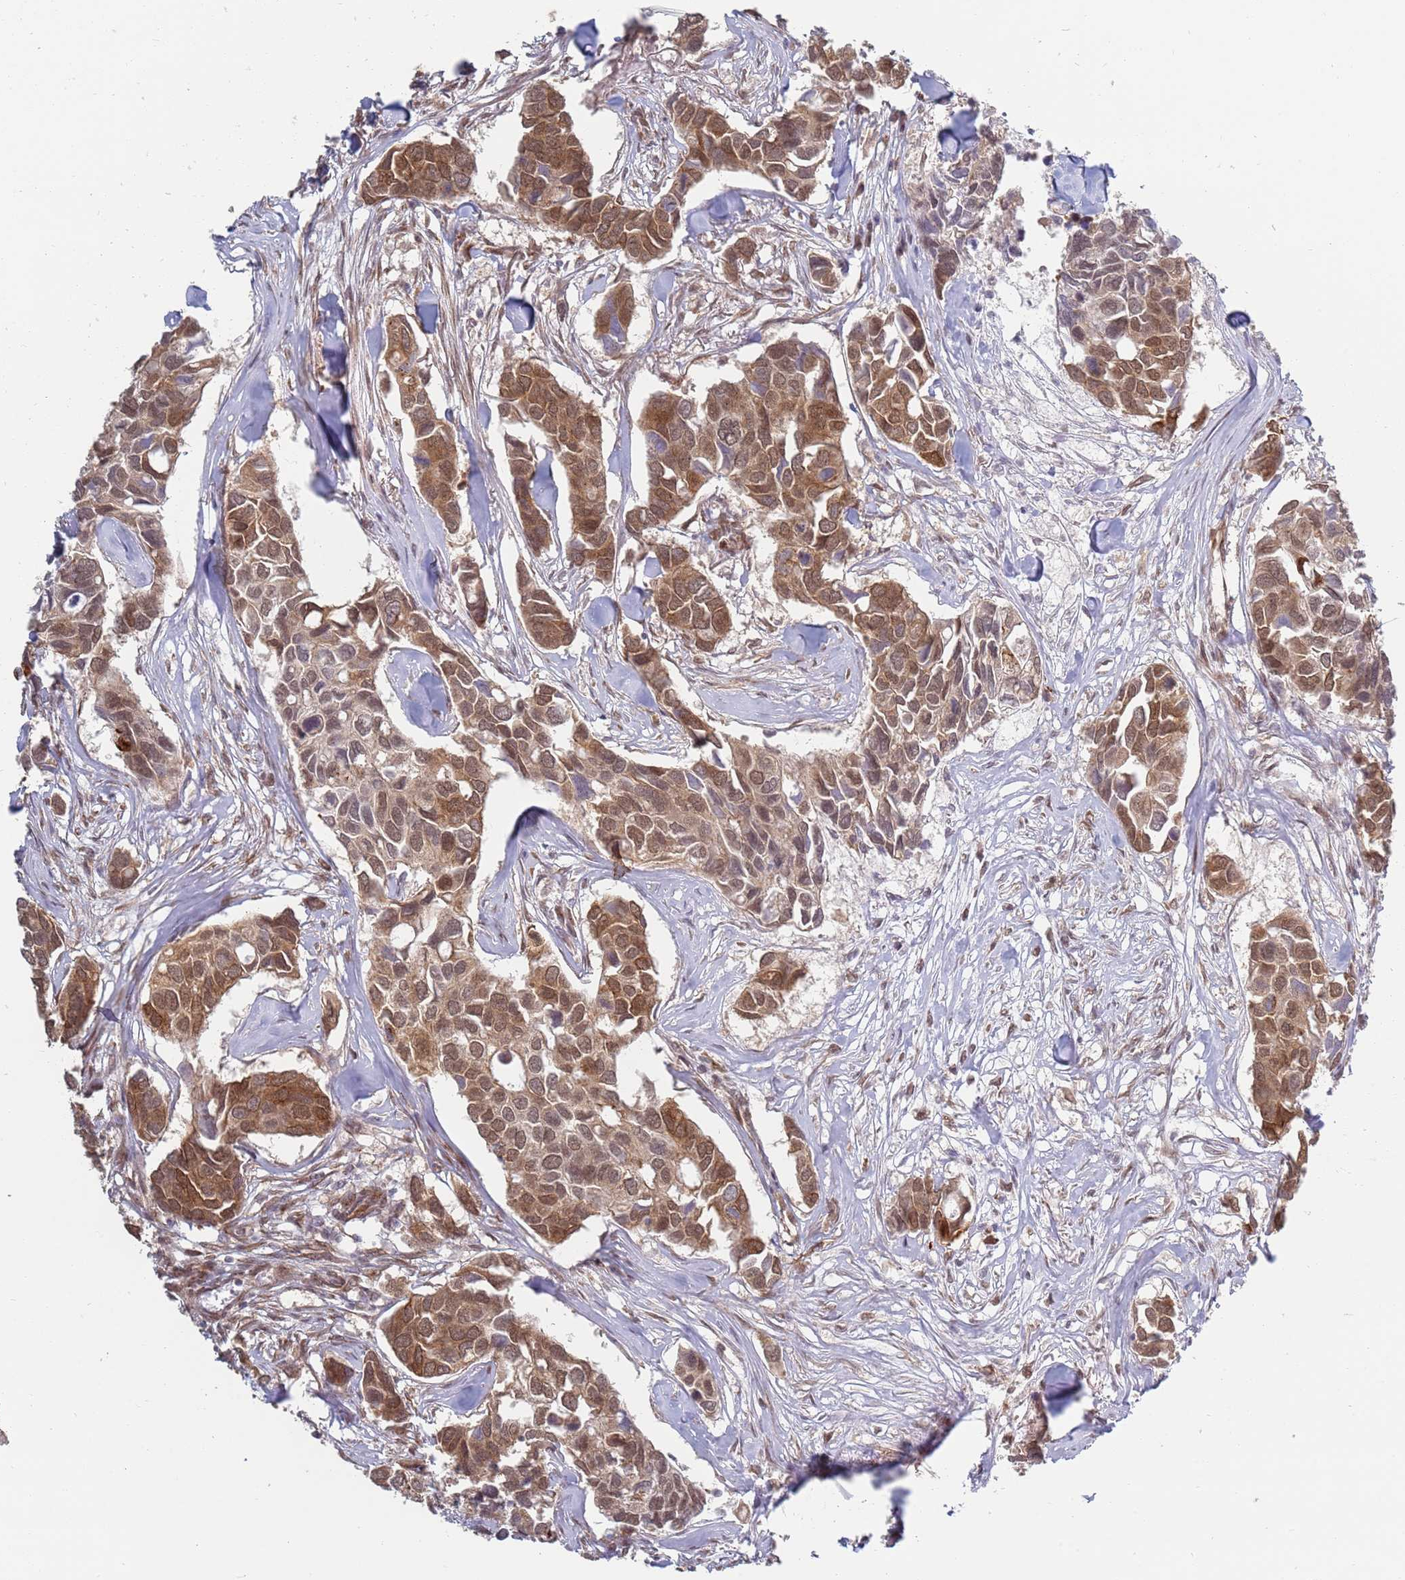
{"staining": {"intensity": "moderate", "quantity": ">75%", "location": "cytoplasmic/membranous,nuclear"}, "tissue": "breast cancer", "cell_type": "Tumor cells", "image_type": "cancer", "snomed": [{"axis": "morphology", "description": "Duct carcinoma"}, {"axis": "topography", "description": "Breast"}], "caption": "The immunohistochemical stain labels moderate cytoplasmic/membranous and nuclear expression in tumor cells of infiltrating ductal carcinoma (breast) tissue. Using DAB (brown) and hematoxylin (blue) stains, captured at high magnification using brightfield microscopy.", "gene": "CEP170", "patient": {"sex": "female", "age": 83}}